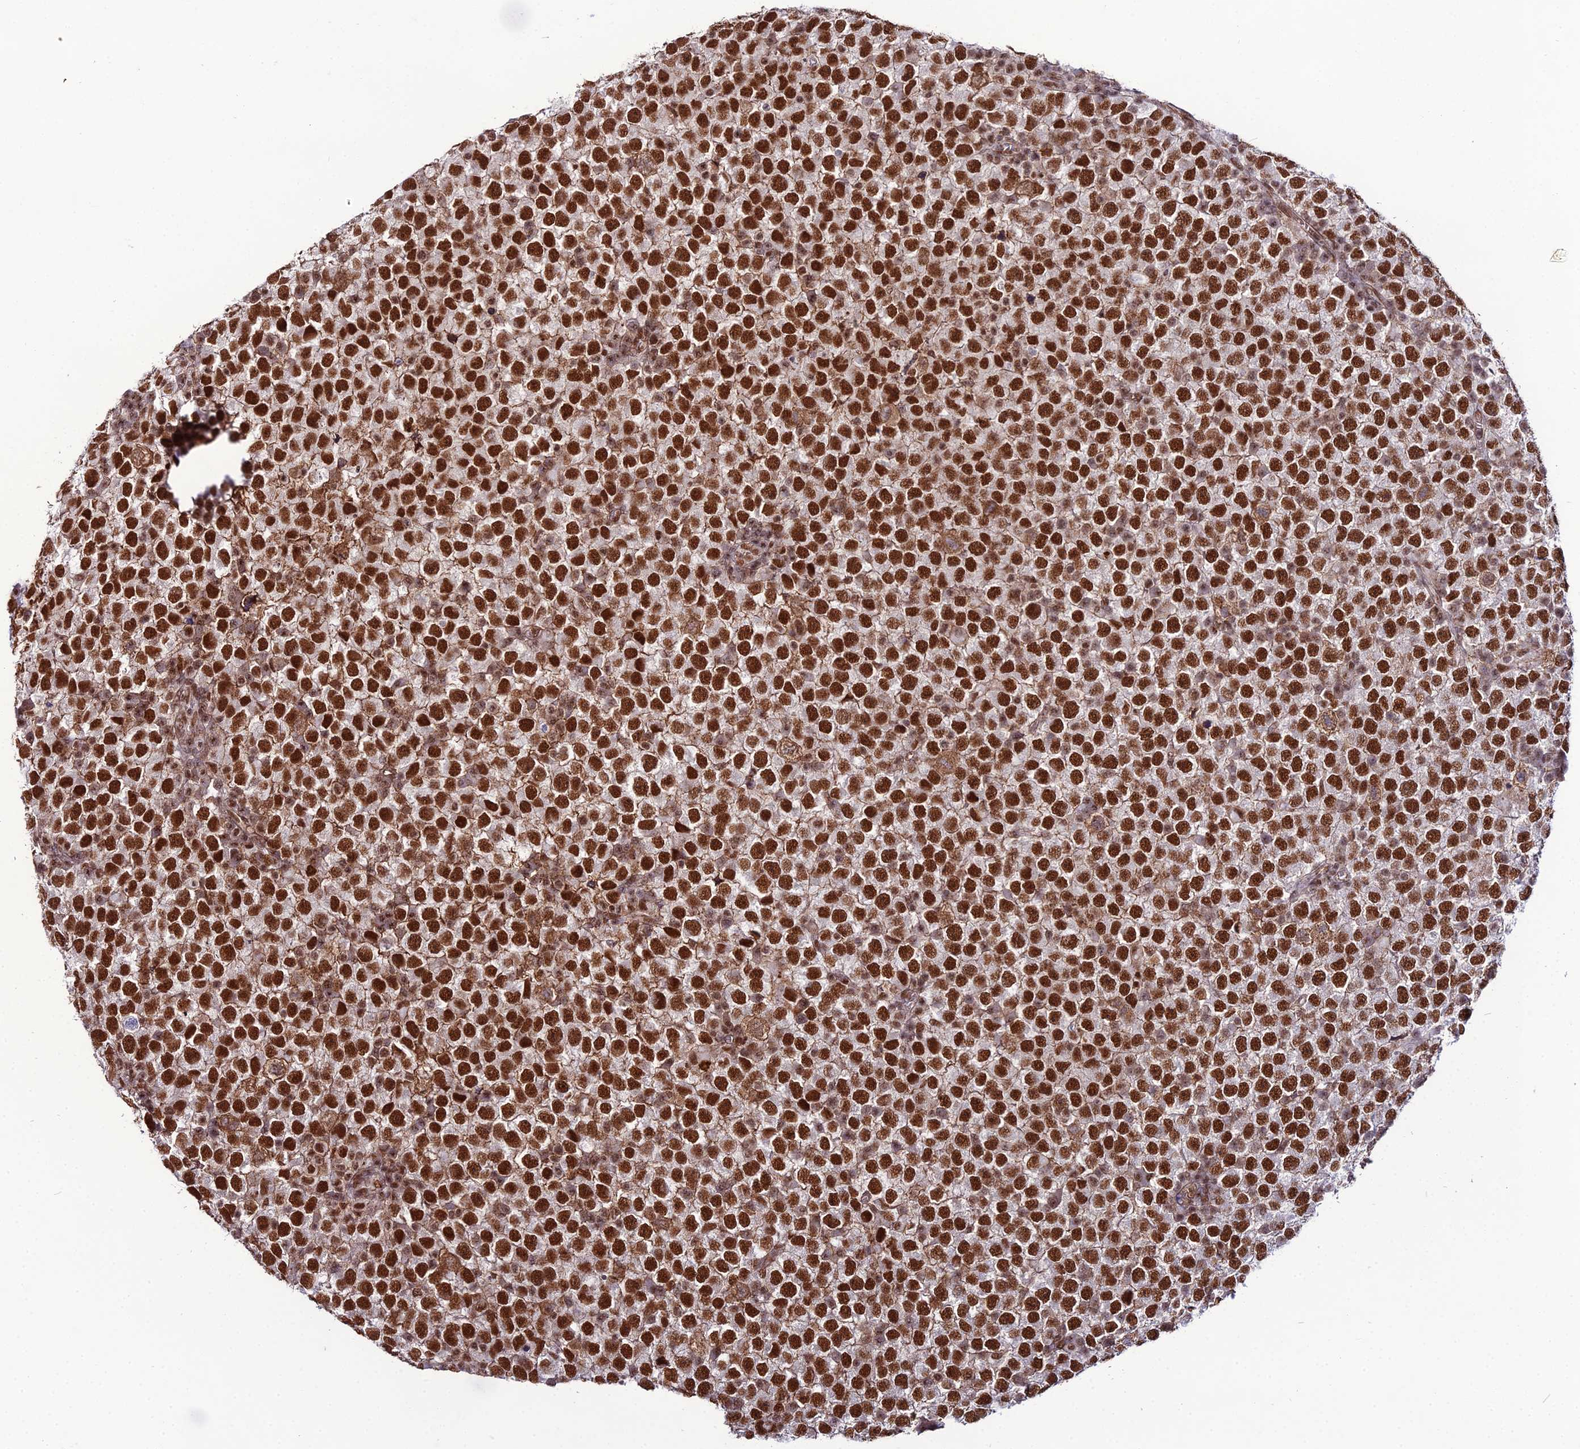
{"staining": {"intensity": "strong", "quantity": ">75%", "location": "nuclear"}, "tissue": "testis cancer", "cell_type": "Tumor cells", "image_type": "cancer", "snomed": [{"axis": "morphology", "description": "Seminoma, NOS"}, {"axis": "topography", "description": "Testis"}], "caption": "The photomicrograph exhibits immunohistochemical staining of testis cancer. There is strong nuclear expression is seen in approximately >75% of tumor cells.", "gene": "RBM12", "patient": {"sex": "male", "age": 65}}